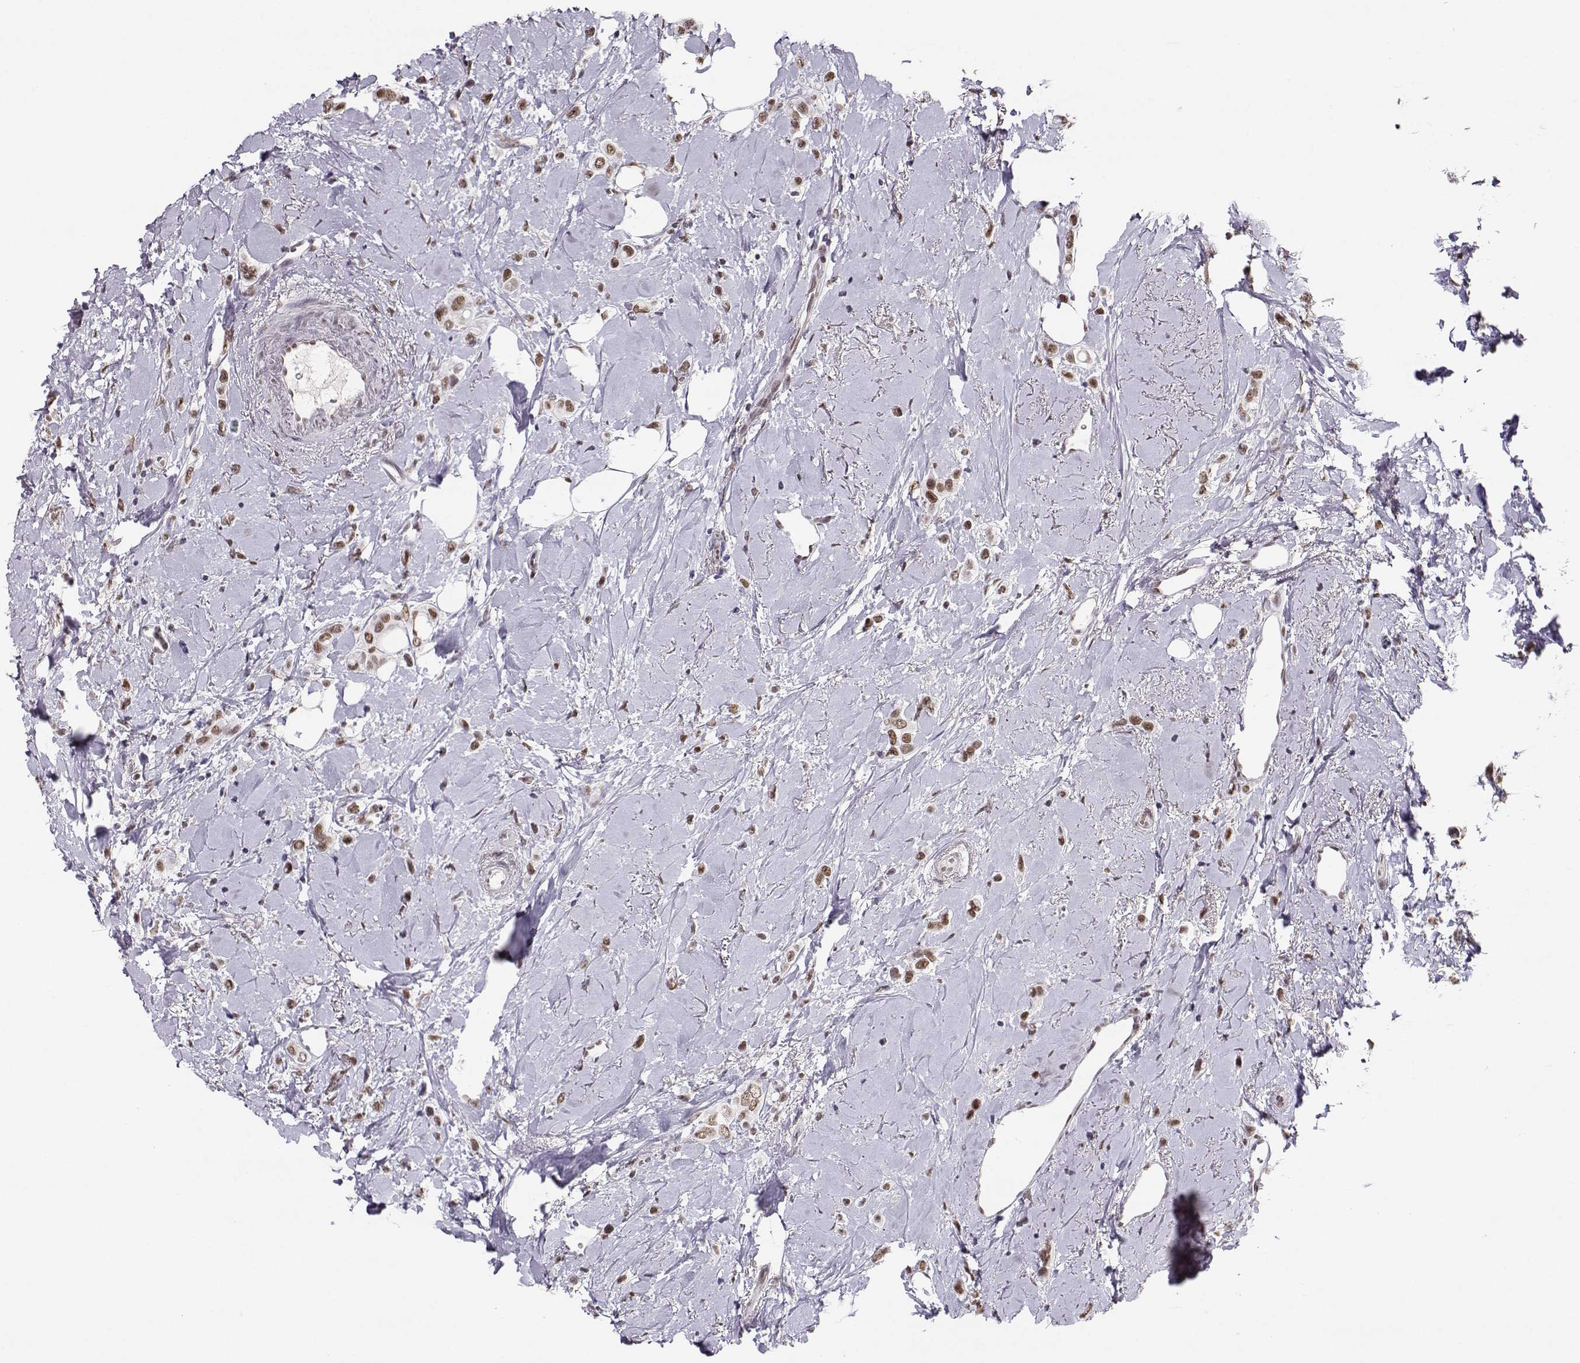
{"staining": {"intensity": "moderate", "quantity": ">75%", "location": "nuclear"}, "tissue": "breast cancer", "cell_type": "Tumor cells", "image_type": "cancer", "snomed": [{"axis": "morphology", "description": "Lobular carcinoma"}, {"axis": "topography", "description": "Breast"}], "caption": "Moderate nuclear protein staining is present in about >75% of tumor cells in breast cancer (lobular carcinoma).", "gene": "POLI", "patient": {"sex": "female", "age": 66}}